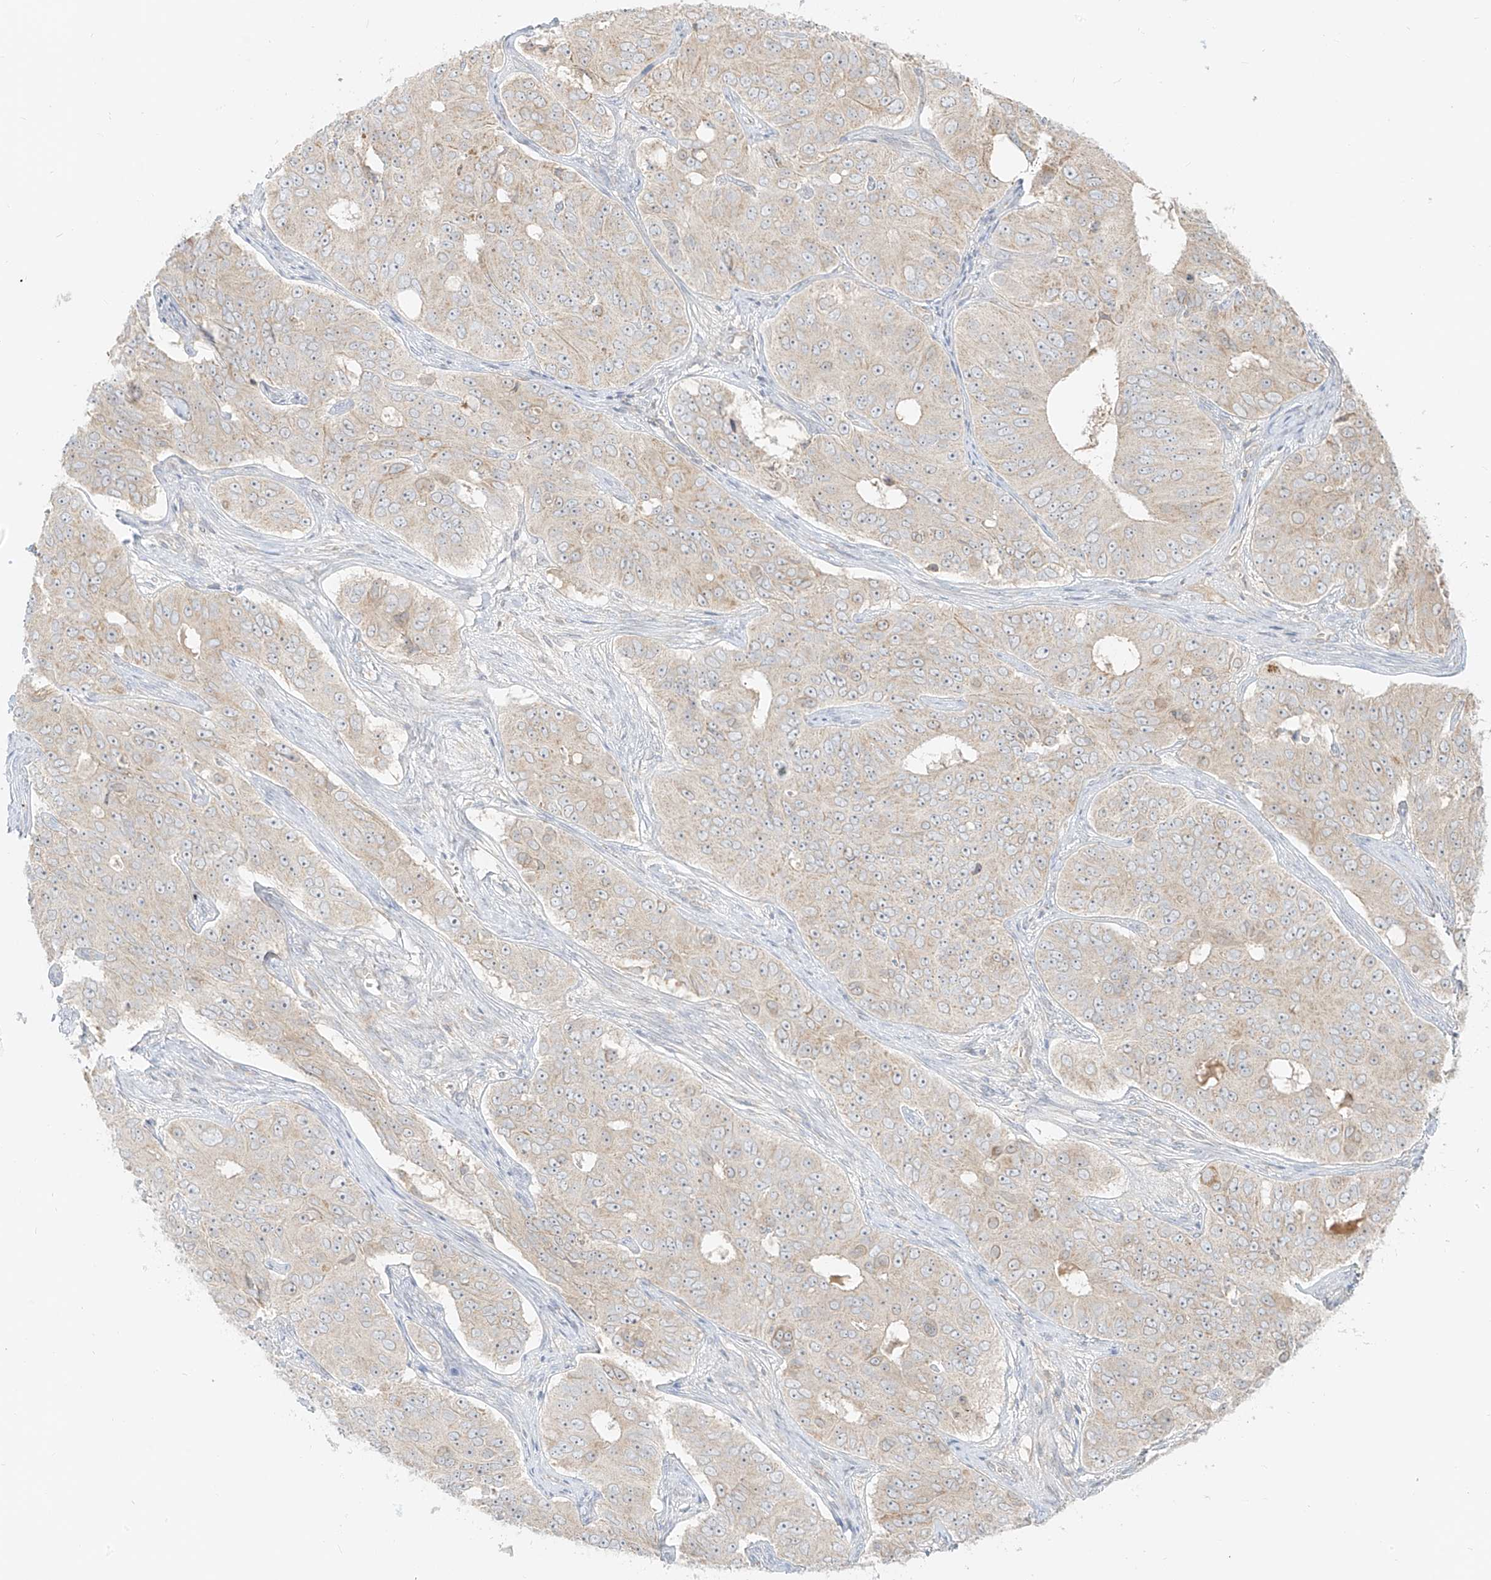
{"staining": {"intensity": "weak", "quantity": "<25%", "location": "cytoplasmic/membranous"}, "tissue": "ovarian cancer", "cell_type": "Tumor cells", "image_type": "cancer", "snomed": [{"axis": "morphology", "description": "Carcinoma, endometroid"}, {"axis": "topography", "description": "Ovary"}], "caption": "Endometroid carcinoma (ovarian) was stained to show a protein in brown. There is no significant expression in tumor cells. Brightfield microscopy of immunohistochemistry (IHC) stained with DAB (3,3'-diaminobenzidine) (brown) and hematoxylin (blue), captured at high magnification.", "gene": "ZIM3", "patient": {"sex": "female", "age": 51}}